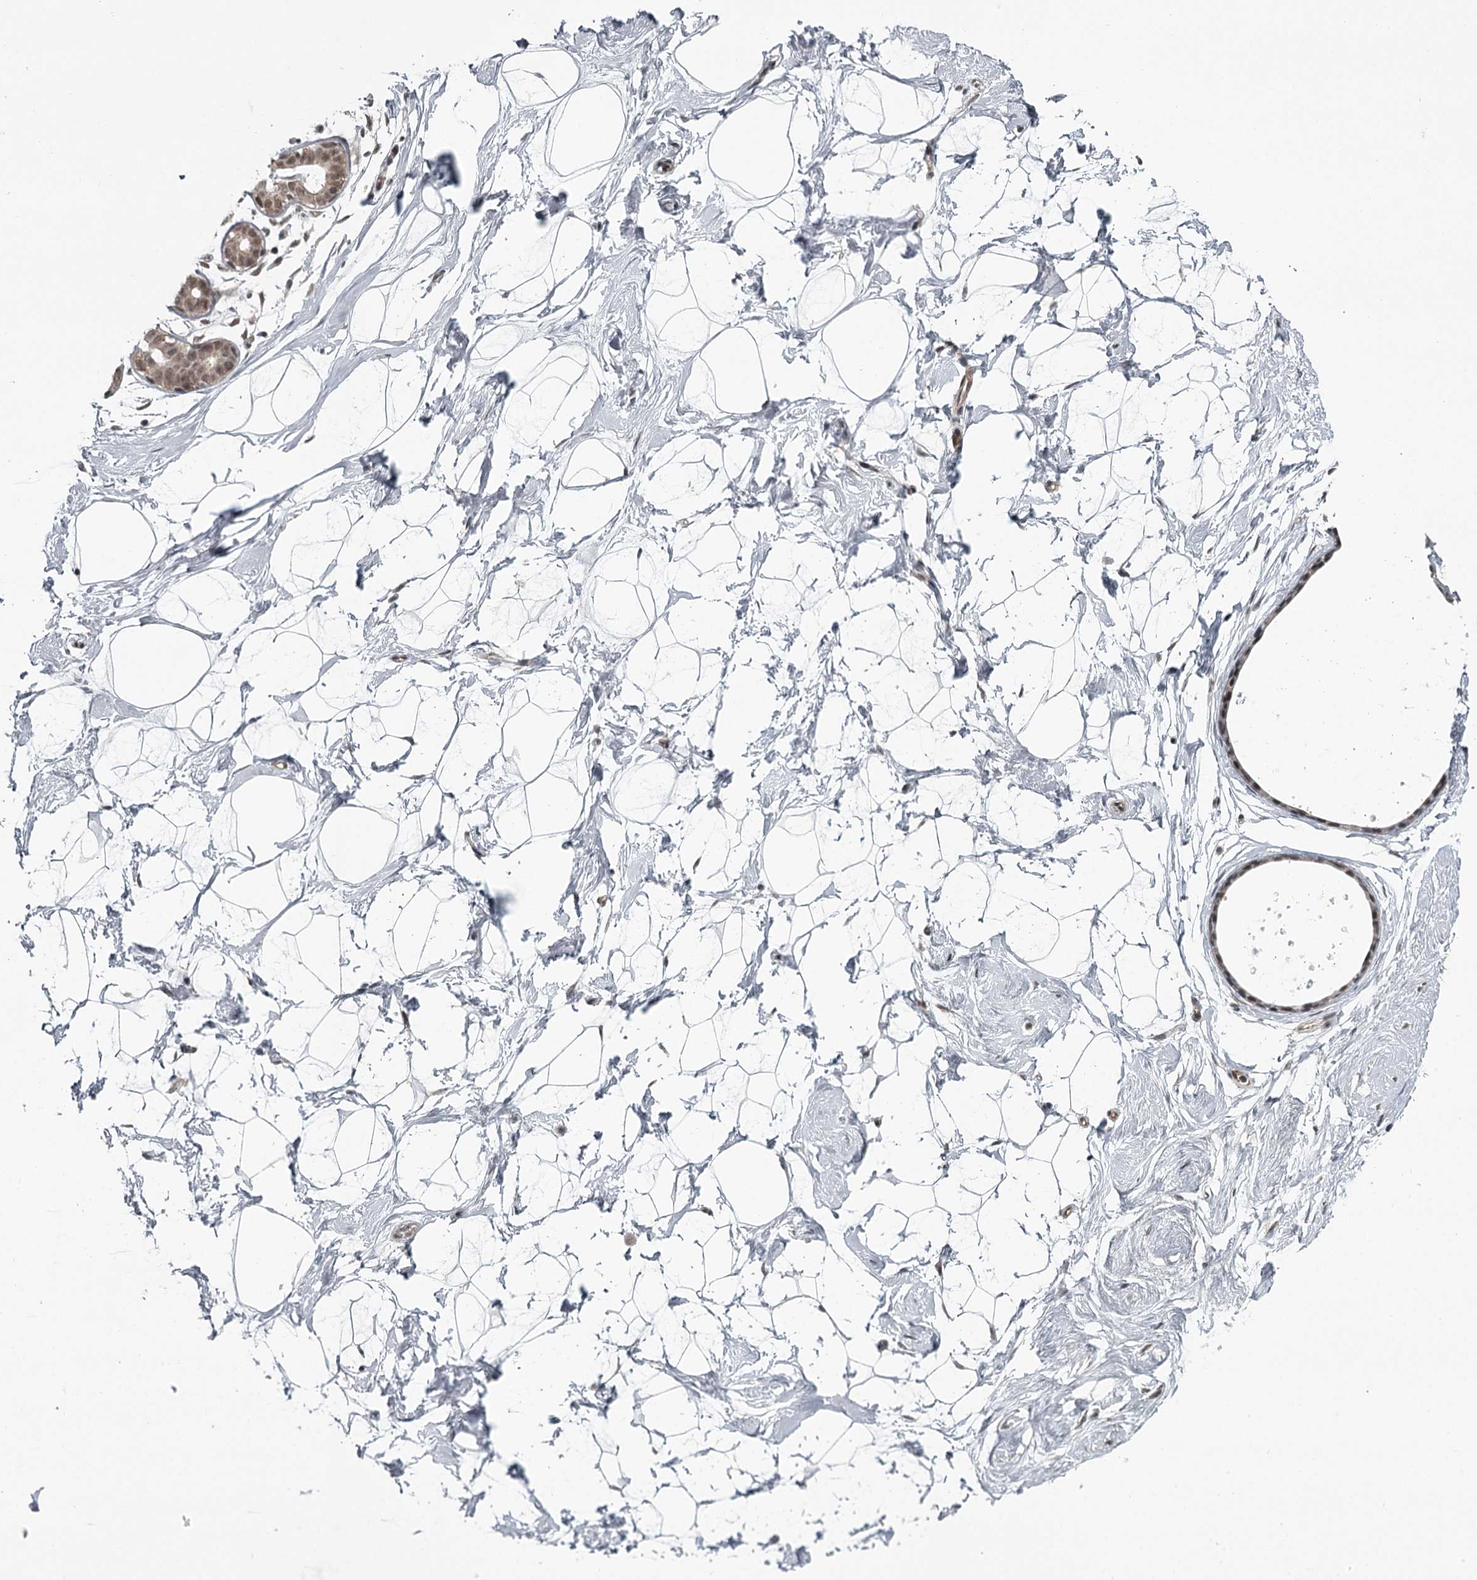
{"staining": {"intensity": "negative", "quantity": "none", "location": "none"}, "tissue": "breast", "cell_type": "Adipocytes", "image_type": "normal", "snomed": [{"axis": "morphology", "description": "Normal tissue, NOS"}, {"axis": "morphology", "description": "Adenoma, NOS"}, {"axis": "topography", "description": "Breast"}], "caption": "This is an IHC photomicrograph of benign breast. There is no positivity in adipocytes.", "gene": "FAM13C", "patient": {"sex": "female", "age": 23}}